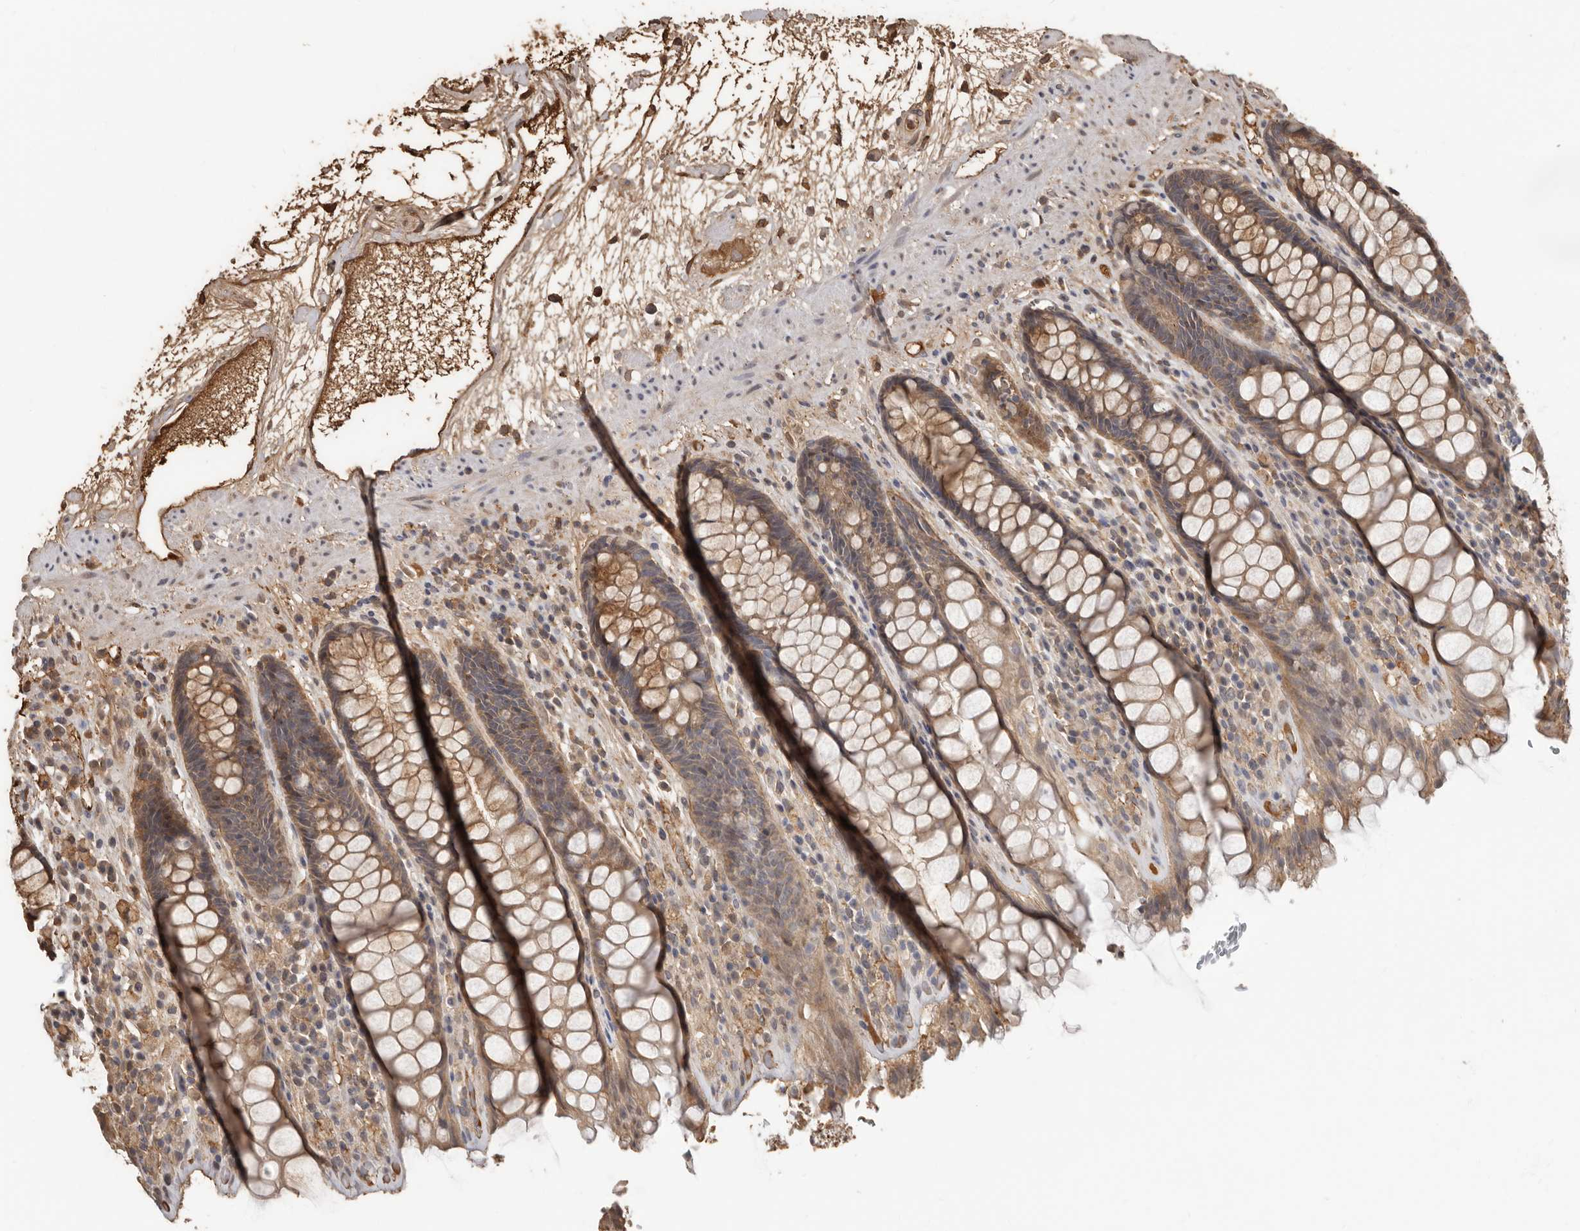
{"staining": {"intensity": "weak", "quantity": ">75%", "location": "cytoplasmic/membranous"}, "tissue": "rectum", "cell_type": "Glandular cells", "image_type": "normal", "snomed": [{"axis": "morphology", "description": "Normal tissue, NOS"}, {"axis": "topography", "description": "Rectum"}], "caption": "Normal rectum demonstrates weak cytoplasmic/membranous staining in approximately >75% of glandular cells, visualized by immunohistochemistry. (DAB (3,3'-diaminobenzidine) IHC with brightfield microscopy, high magnification).", "gene": "LRGUK", "patient": {"sex": "male", "age": 64}}